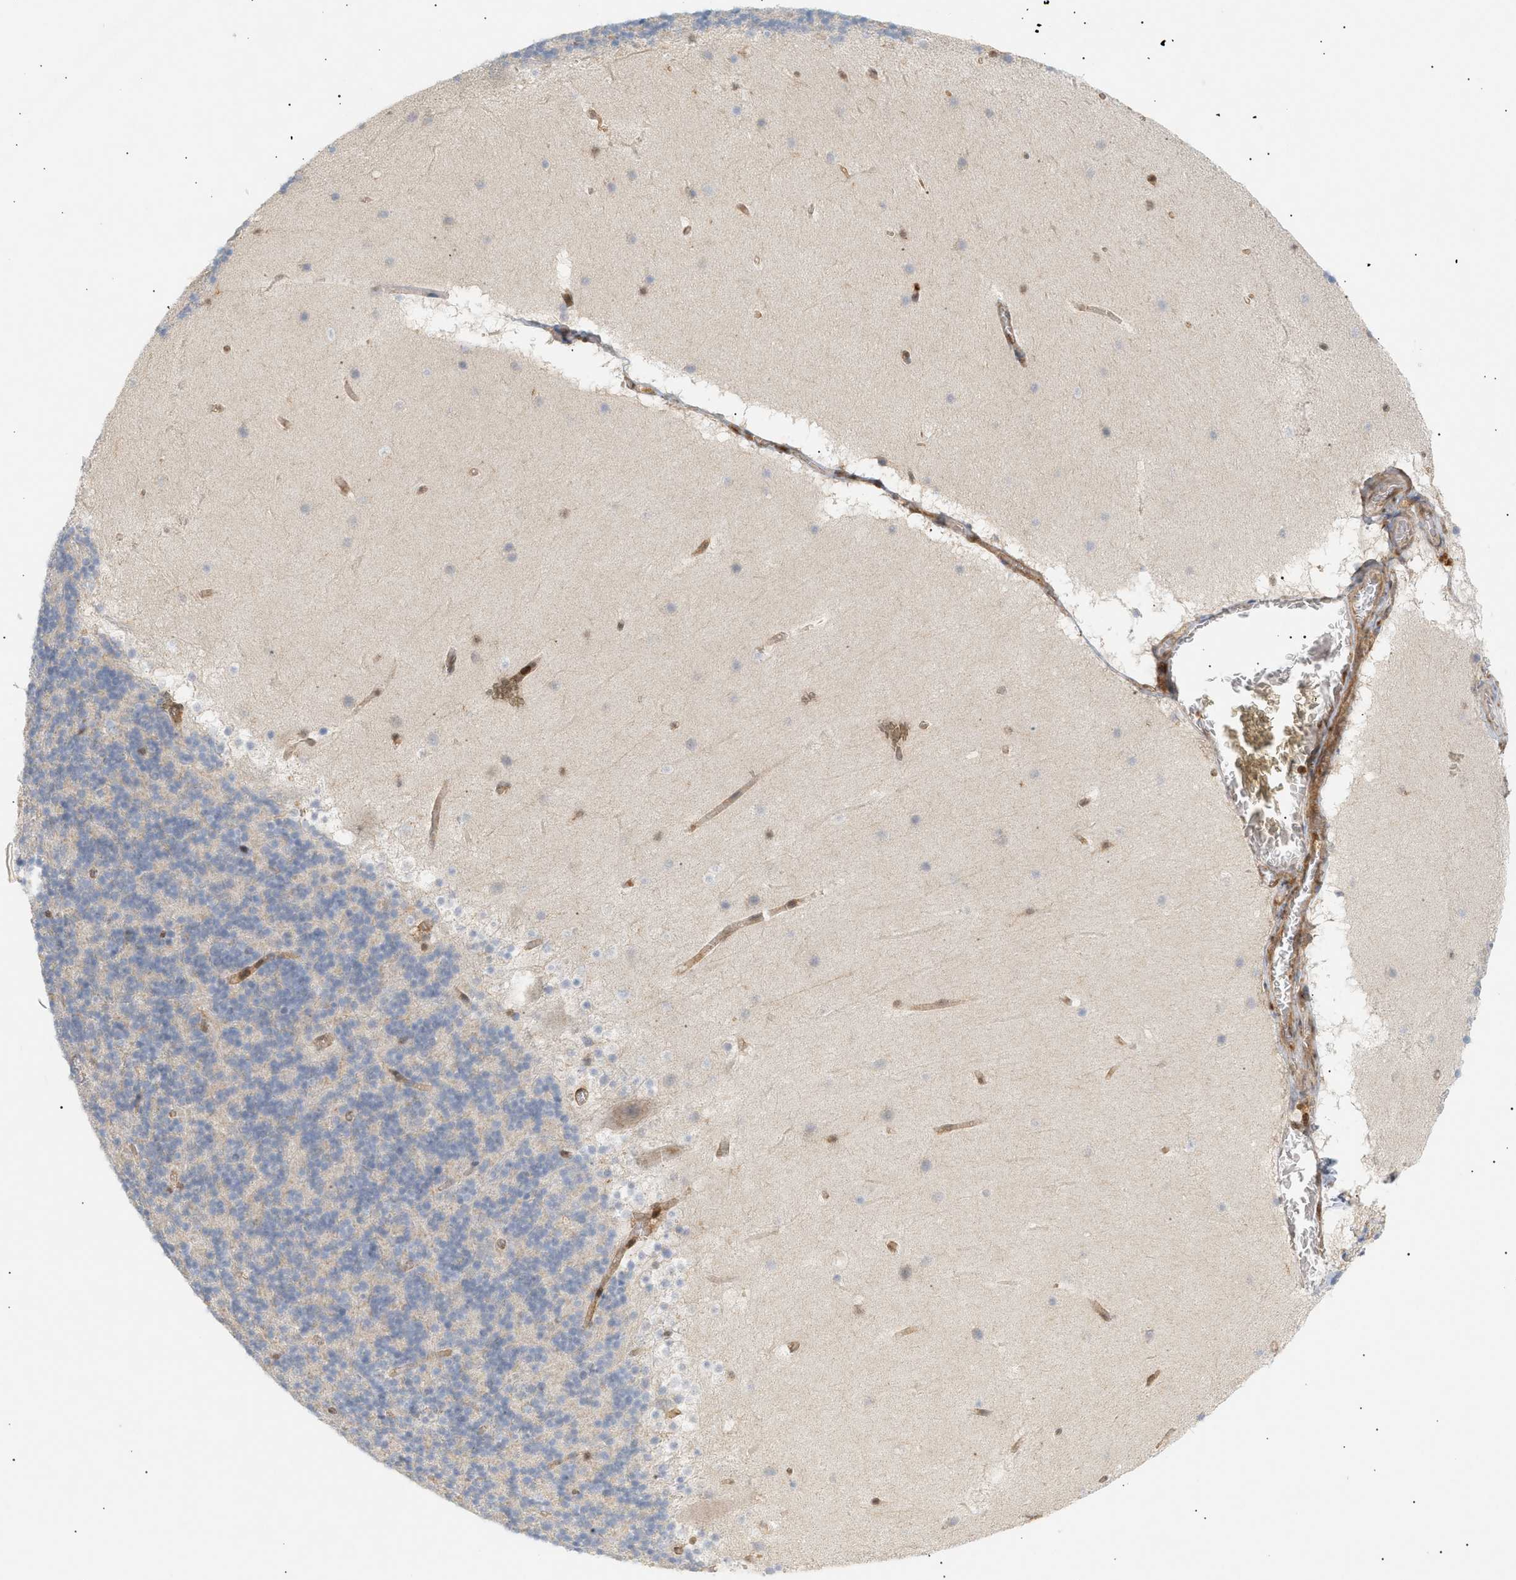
{"staining": {"intensity": "negative", "quantity": "none", "location": "none"}, "tissue": "cerebellum", "cell_type": "Cells in granular layer", "image_type": "normal", "snomed": [{"axis": "morphology", "description": "Normal tissue, NOS"}, {"axis": "topography", "description": "Cerebellum"}], "caption": "An image of cerebellum stained for a protein displays no brown staining in cells in granular layer. (DAB immunohistochemistry with hematoxylin counter stain).", "gene": "SHC1", "patient": {"sex": "male", "age": 45}}